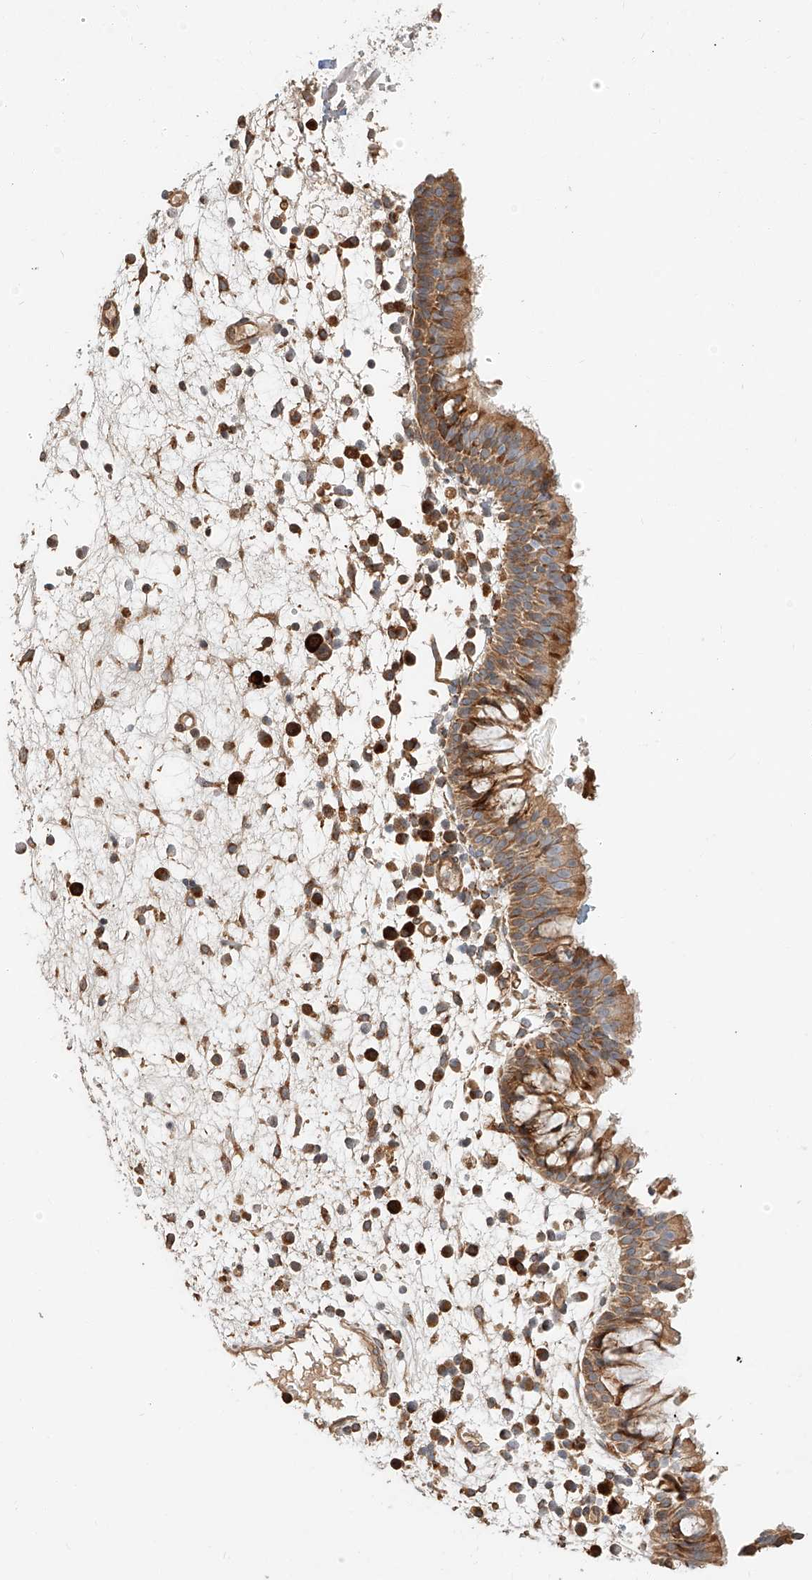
{"staining": {"intensity": "moderate", "quantity": ">75%", "location": "cytoplasmic/membranous"}, "tissue": "nasopharynx", "cell_type": "Respiratory epithelial cells", "image_type": "normal", "snomed": [{"axis": "morphology", "description": "Normal tissue, NOS"}, {"axis": "morphology", "description": "Inflammation, NOS"}, {"axis": "morphology", "description": "Malignant melanoma, Metastatic site"}, {"axis": "topography", "description": "Nasopharynx"}], "caption": "Moderate cytoplasmic/membranous positivity for a protein is appreciated in about >75% of respiratory epithelial cells of unremarkable nasopharynx using immunohistochemistry (IHC).", "gene": "ZNF84", "patient": {"sex": "male", "age": 70}}